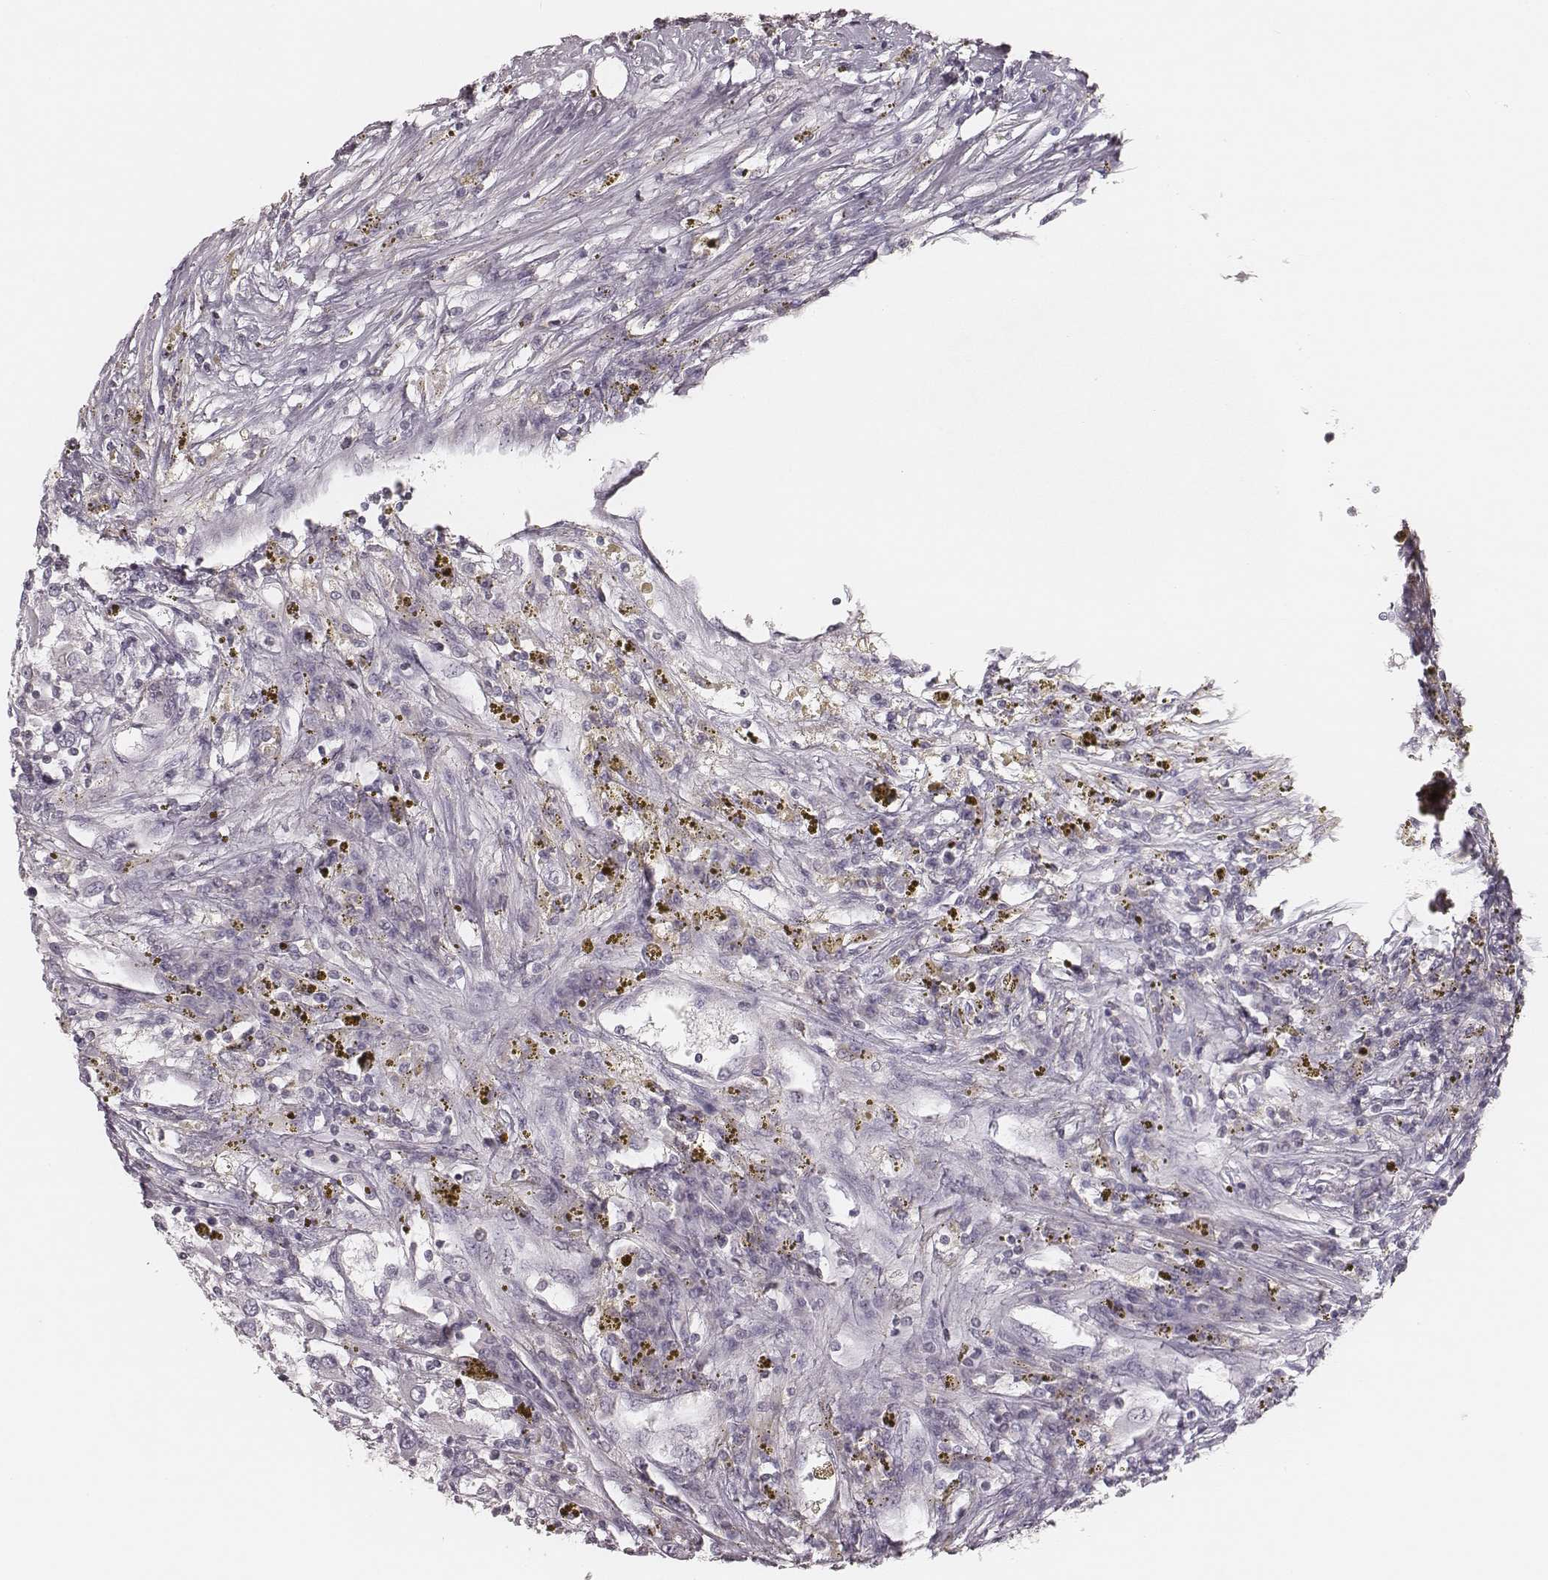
{"staining": {"intensity": "negative", "quantity": "none", "location": "none"}, "tissue": "renal cancer", "cell_type": "Tumor cells", "image_type": "cancer", "snomed": [{"axis": "morphology", "description": "Adenocarcinoma, NOS"}, {"axis": "topography", "description": "Kidney"}], "caption": "Renal adenocarcinoma stained for a protein using IHC displays no staining tumor cells.", "gene": "MSX1", "patient": {"sex": "female", "age": 67}}